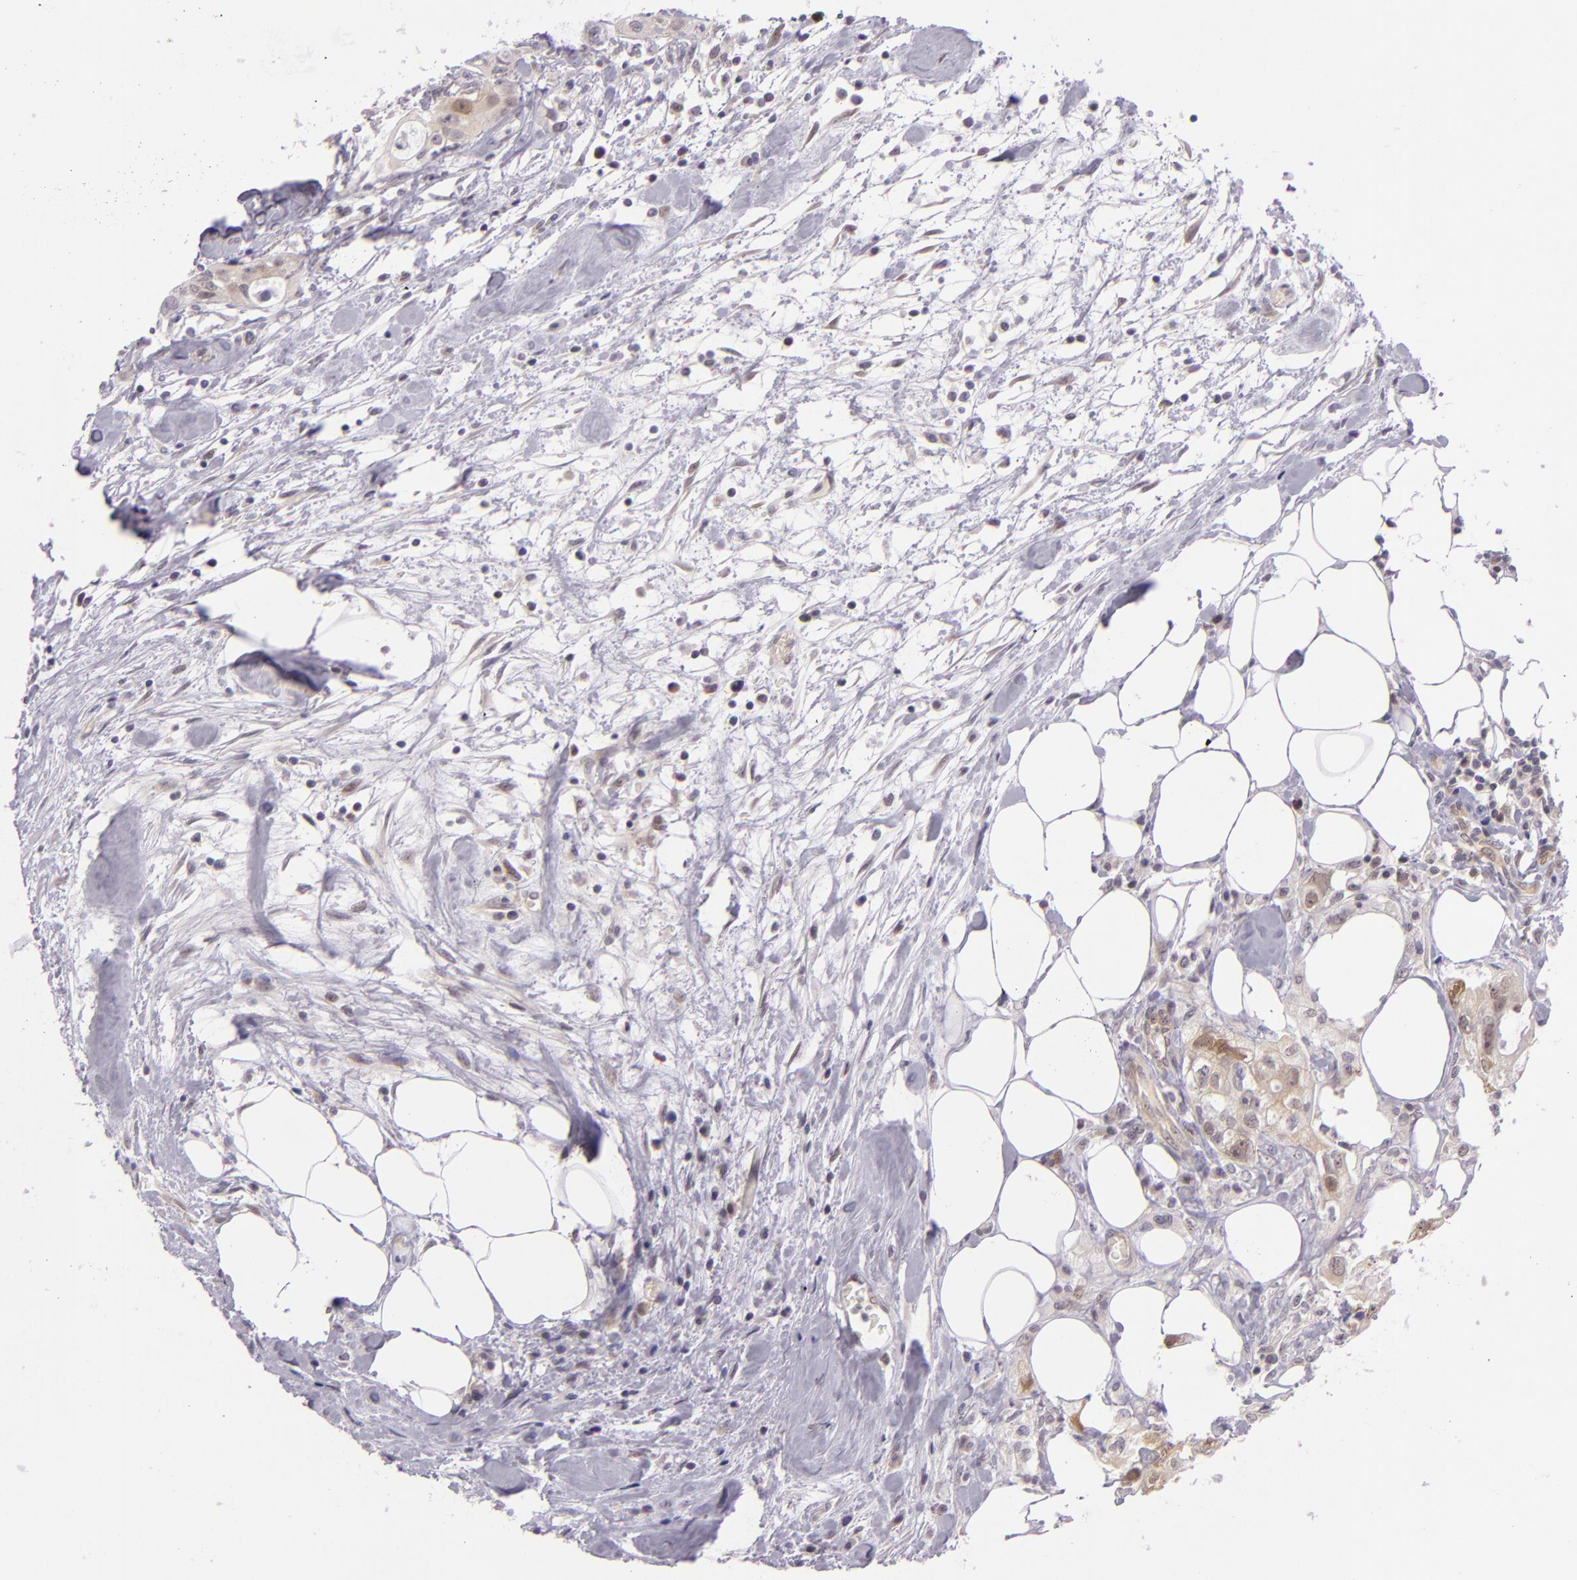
{"staining": {"intensity": "weak", "quantity": "<25%", "location": "cytoplasmic/membranous"}, "tissue": "colorectal cancer", "cell_type": "Tumor cells", "image_type": "cancer", "snomed": [{"axis": "morphology", "description": "Adenocarcinoma, NOS"}, {"axis": "topography", "description": "Rectum"}], "caption": "Immunohistochemical staining of human colorectal adenocarcinoma demonstrates no significant positivity in tumor cells.", "gene": "CSE1L", "patient": {"sex": "female", "age": 57}}